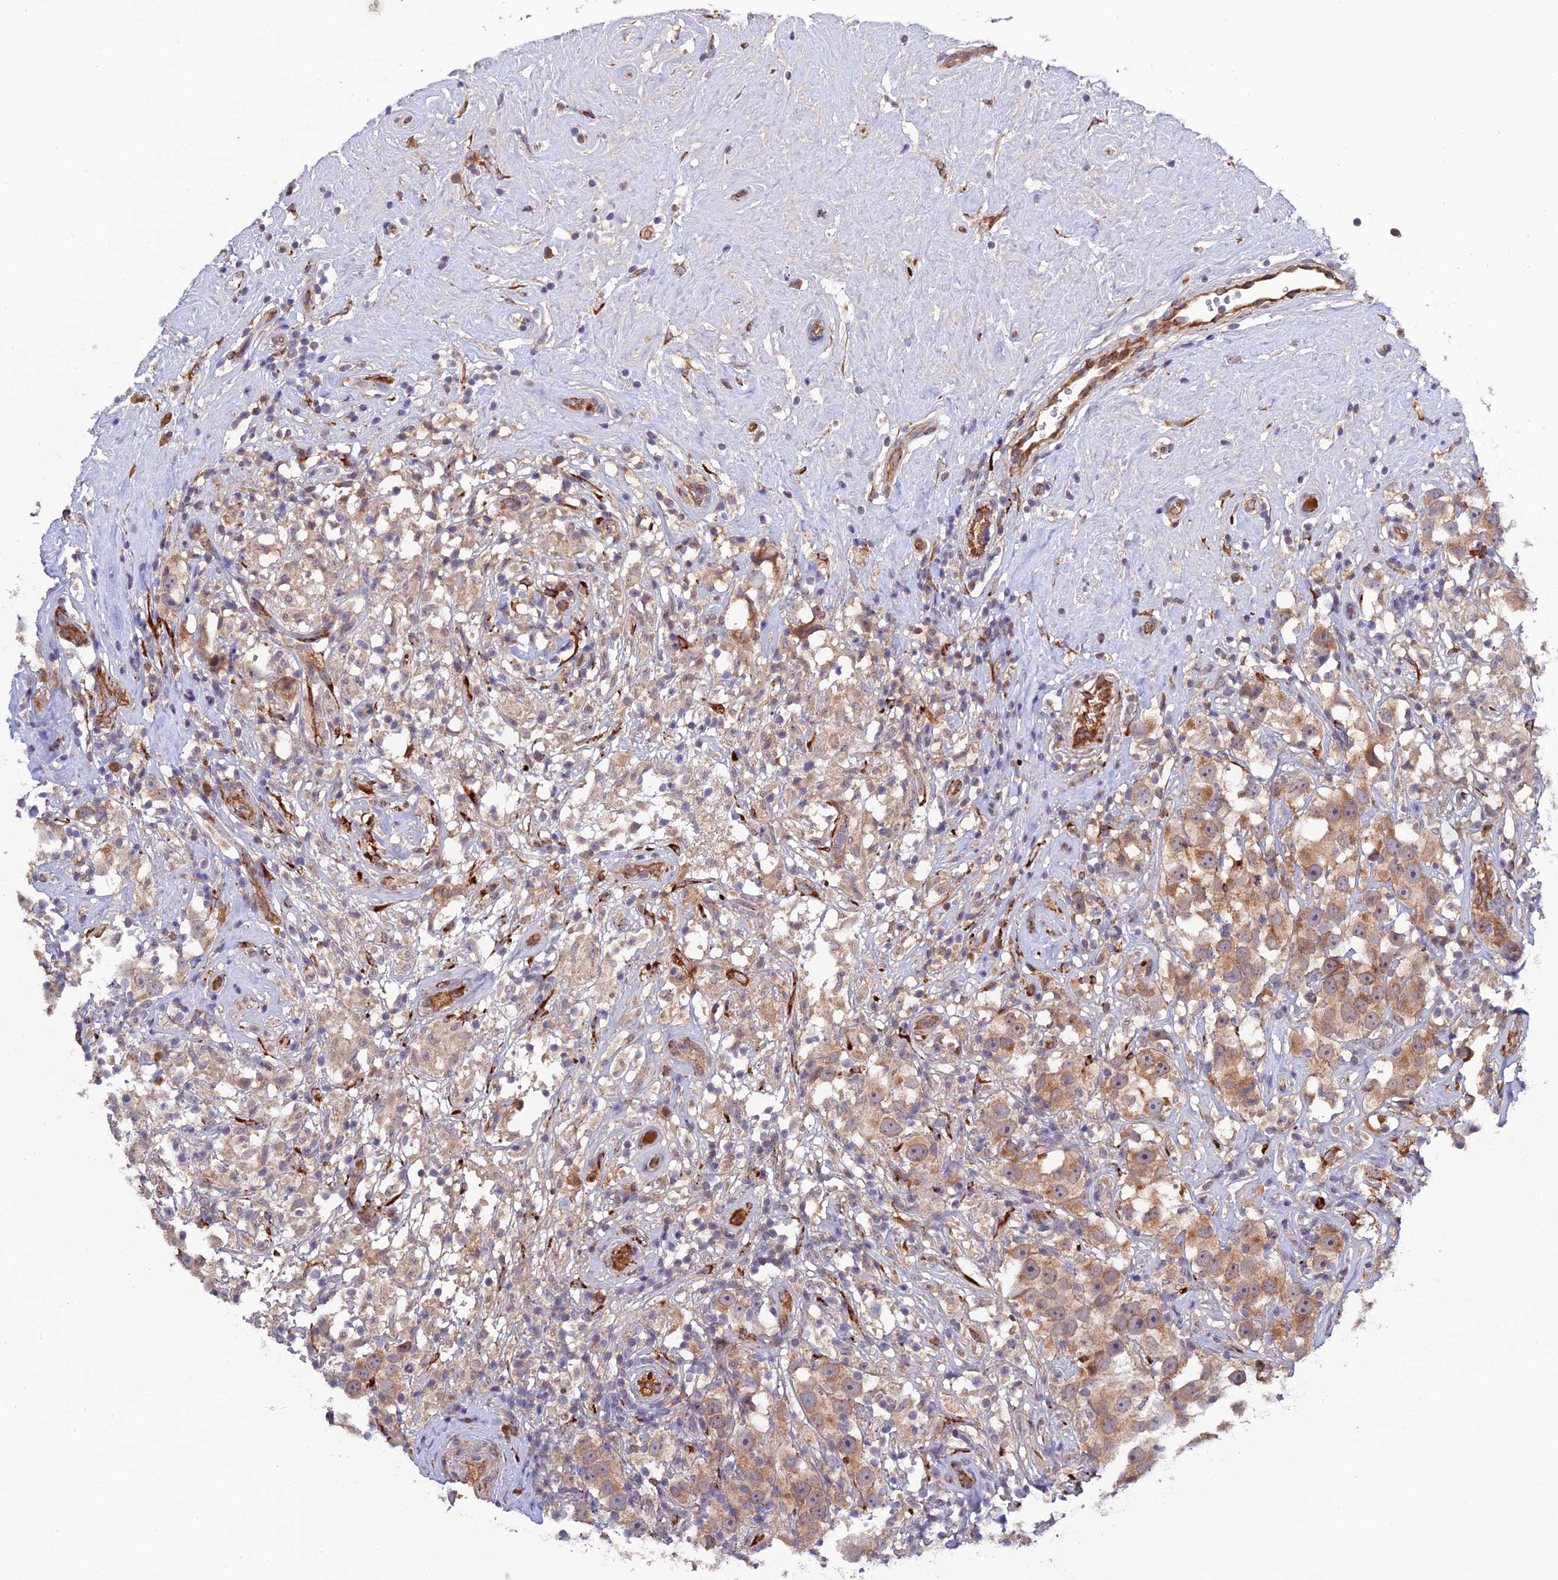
{"staining": {"intensity": "moderate", "quantity": ">75%", "location": "cytoplasmic/membranous"}, "tissue": "testis cancer", "cell_type": "Tumor cells", "image_type": "cancer", "snomed": [{"axis": "morphology", "description": "Seminoma, NOS"}, {"axis": "topography", "description": "Testis"}], "caption": "Tumor cells show medium levels of moderate cytoplasmic/membranous expression in about >75% of cells in human testis cancer (seminoma).", "gene": "P3H3", "patient": {"sex": "male", "age": 49}}